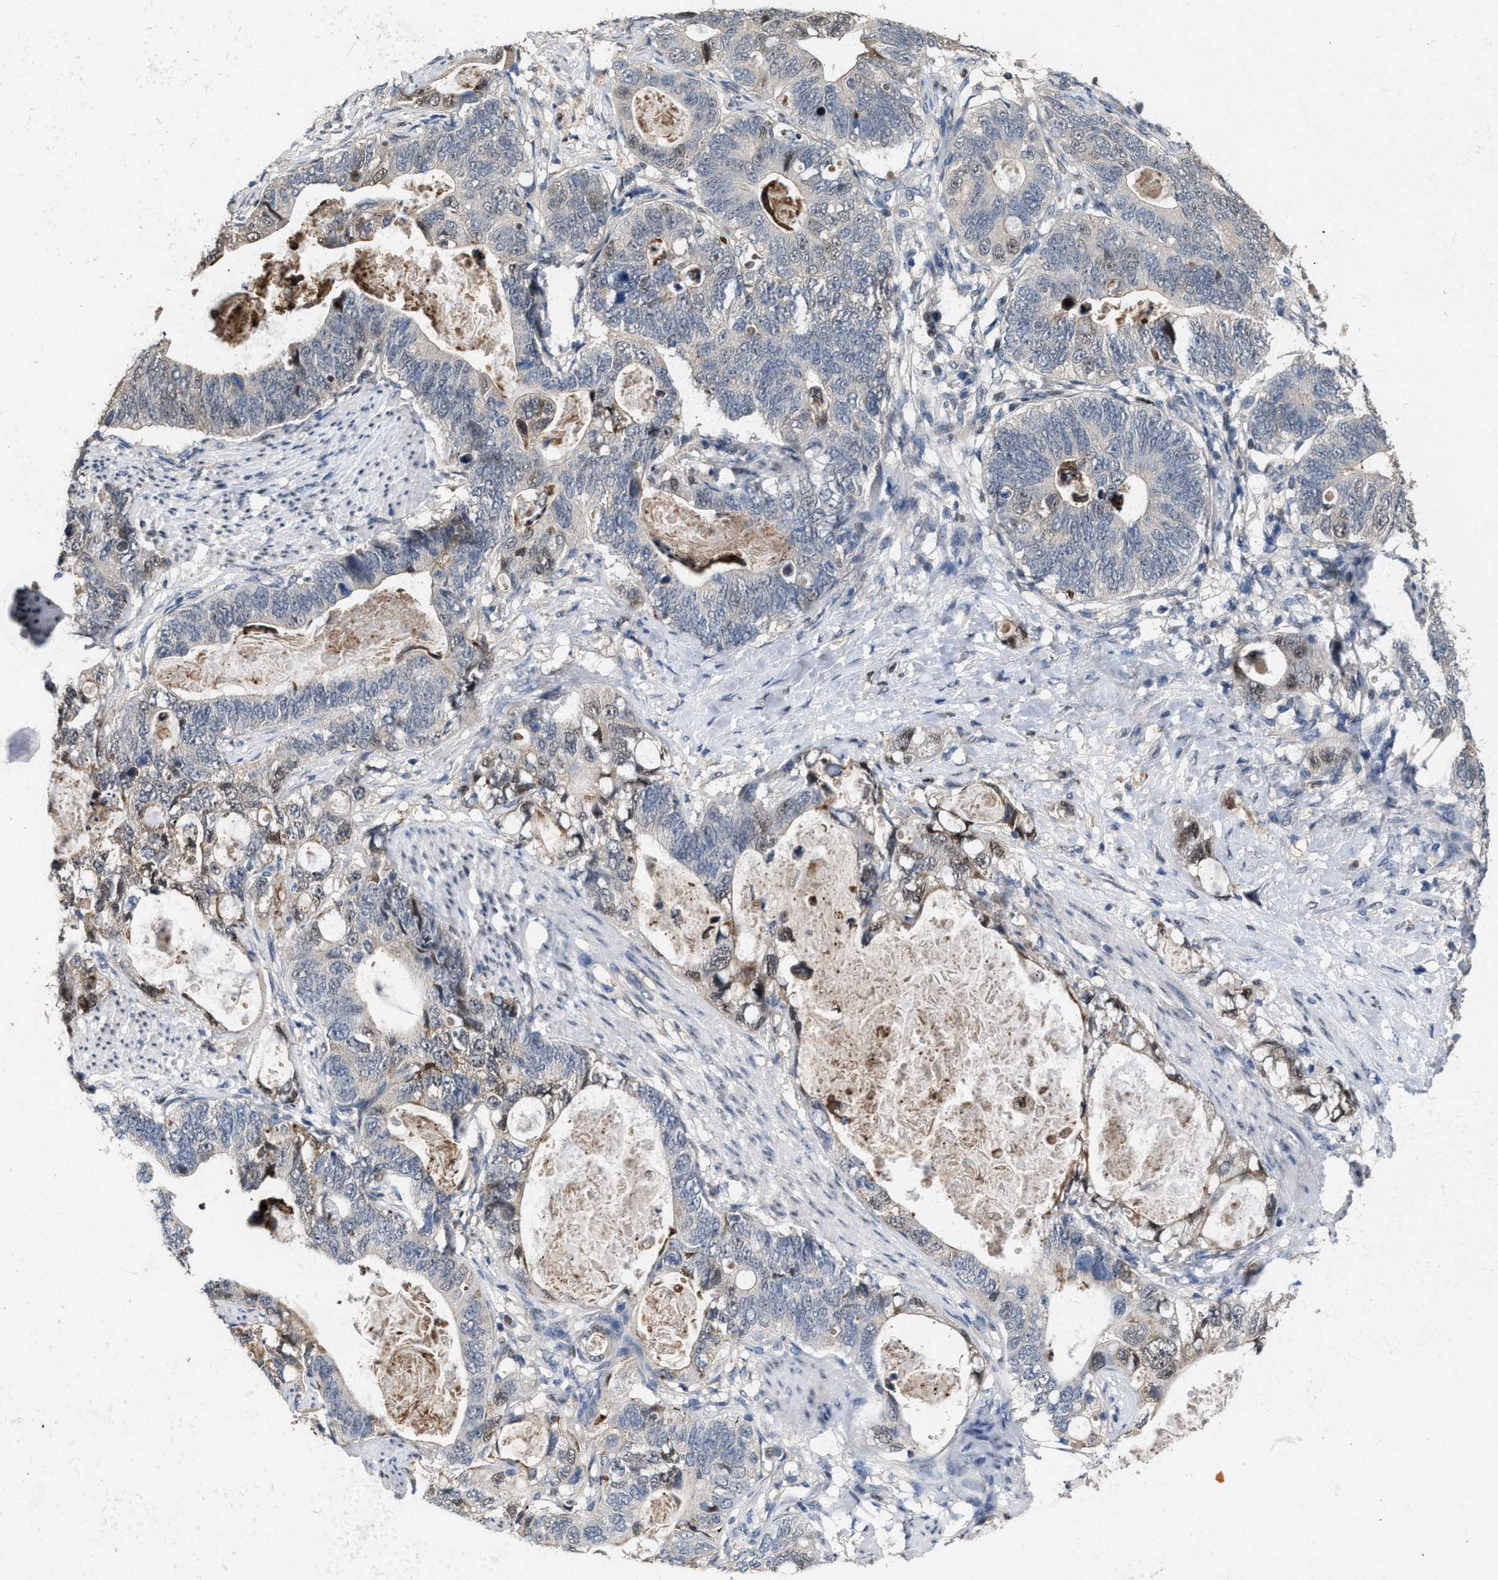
{"staining": {"intensity": "negative", "quantity": "none", "location": "none"}, "tissue": "stomach cancer", "cell_type": "Tumor cells", "image_type": "cancer", "snomed": [{"axis": "morphology", "description": "Normal tissue, NOS"}, {"axis": "morphology", "description": "Adenocarcinoma, NOS"}, {"axis": "topography", "description": "Stomach"}], "caption": "High magnification brightfield microscopy of stomach adenocarcinoma stained with DAB (3,3'-diaminobenzidine) (brown) and counterstained with hematoxylin (blue): tumor cells show no significant expression.", "gene": "ZNF20", "patient": {"sex": "female", "age": 89}}